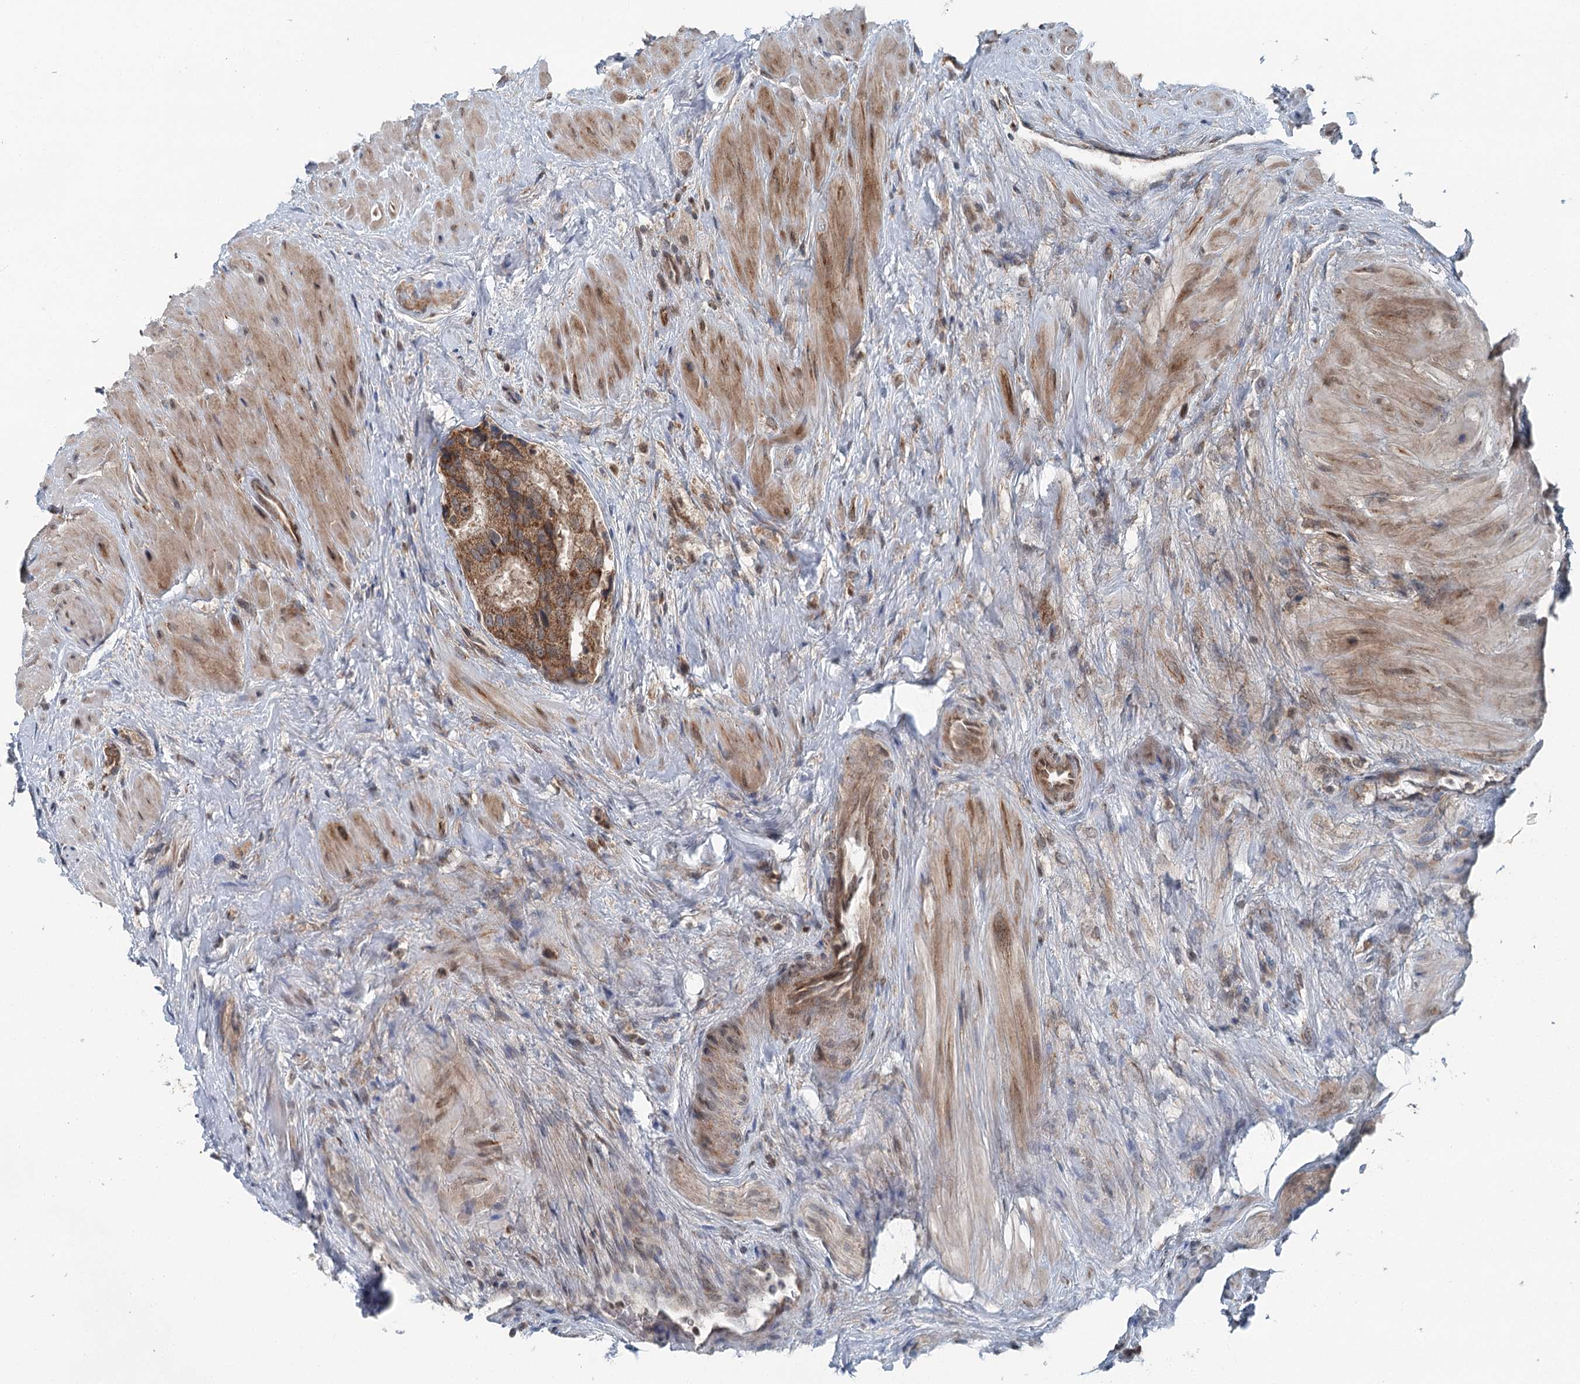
{"staining": {"intensity": "moderate", "quantity": ">75%", "location": "cytoplasmic/membranous"}, "tissue": "prostate cancer", "cell_type": "Tumor cells", "image_type": "cancer", "snomed": [{"axis": "morphology", "description": "Adenocarcinoma, High grade"}, {"axis": "topography", "description": "Prostate"}], "caption": "High-power microscopy captured an immunohistochemistry (IHC) histopathology image of prostate adenocarcinoma (high-grade), revealing moderate cytoplasmic/membranous positivity in approximately >75% of tumor cells.", "gene": "WAPL", "patient": {"sex": "male", "age": 65}}